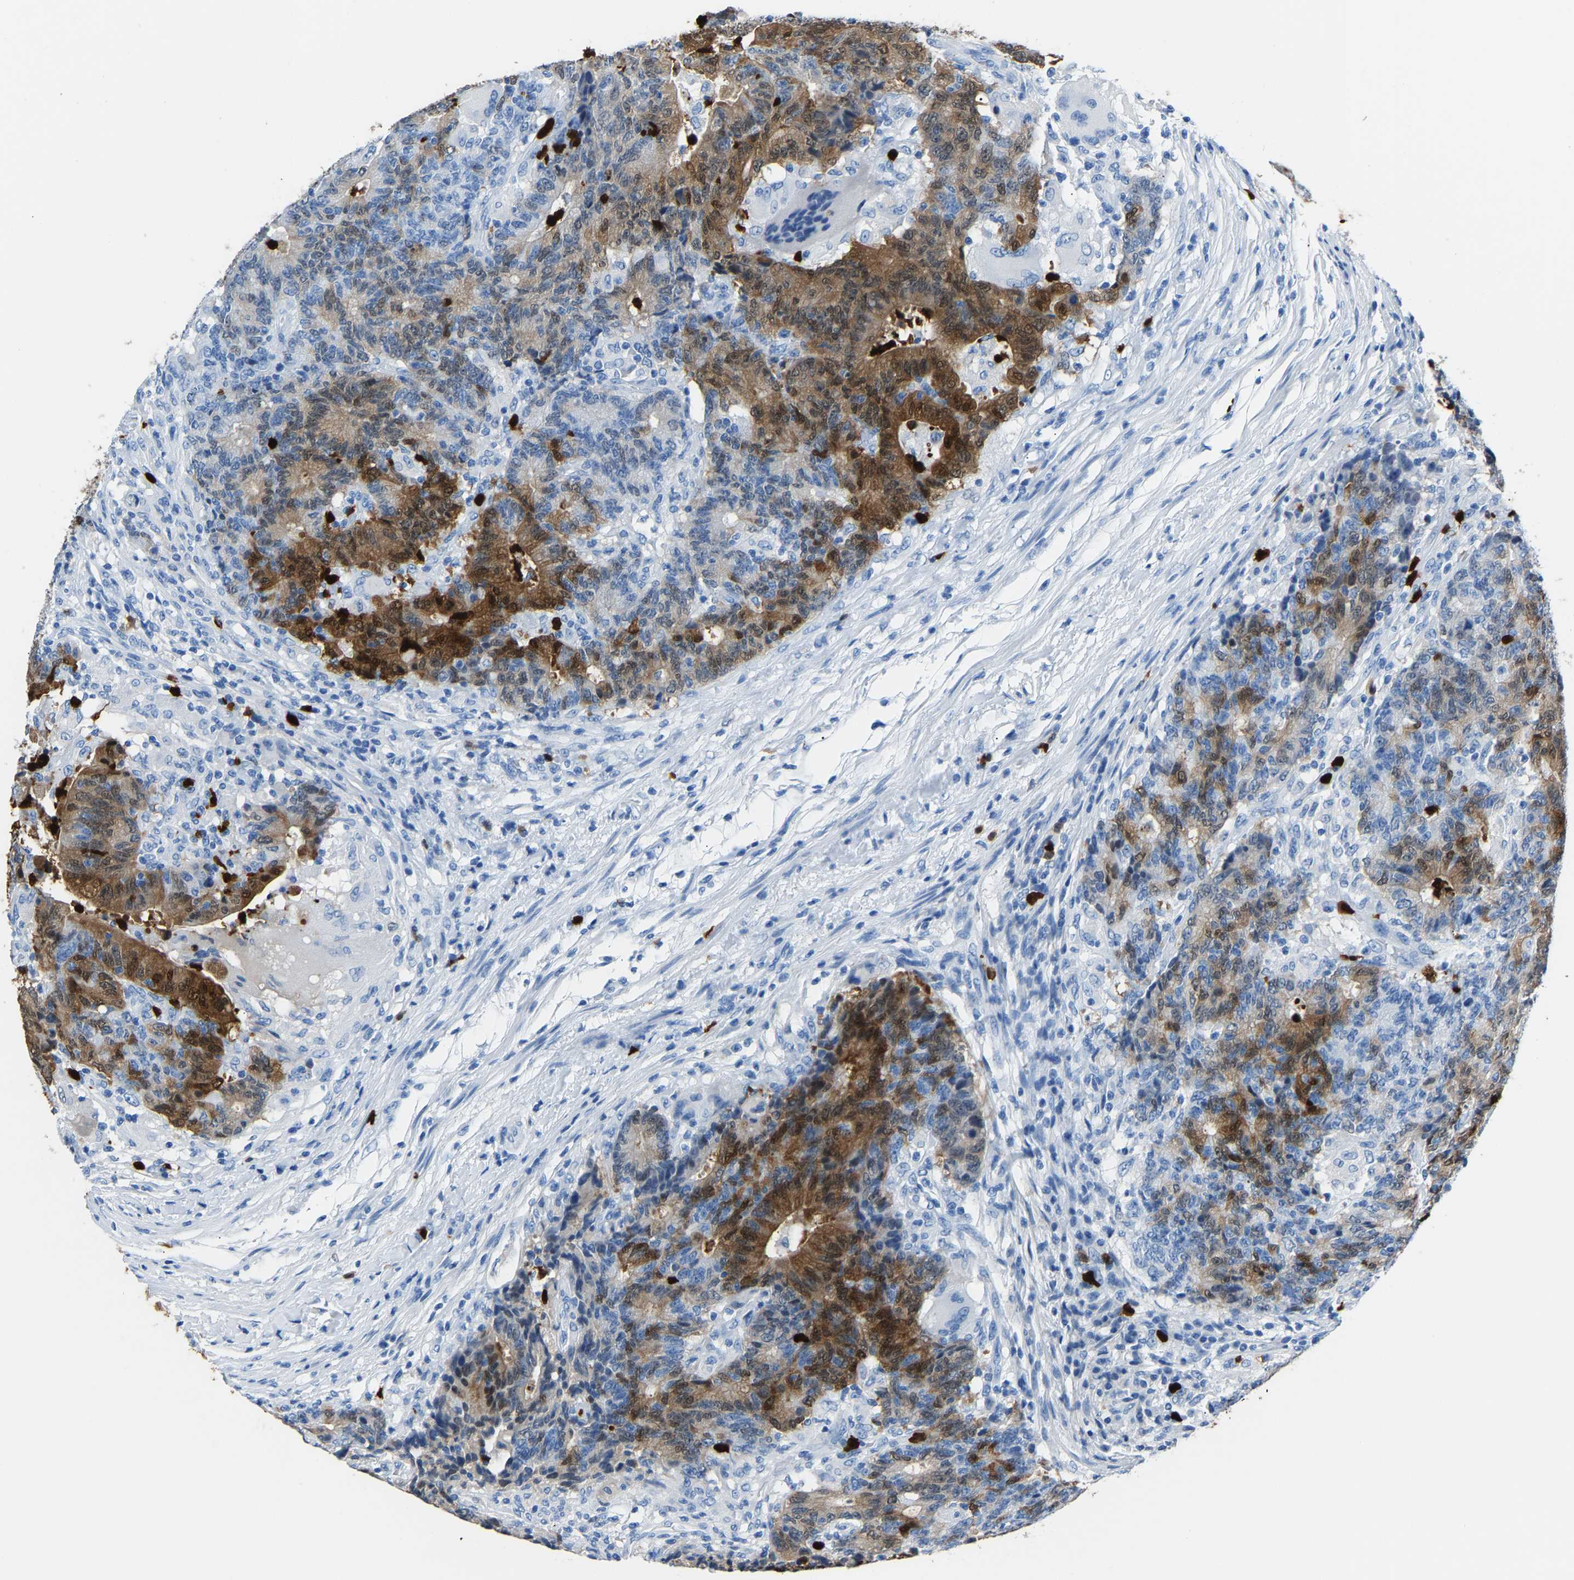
{"staining": {"intensity": "moderate", "quantity": "25%-75%", "location": "cytoplasmic/membranous"}, "tissue": "colorectal cancer", "cell_type": "Tumor cells", "image_type": "cancer", "snomed": [{"axis": "morphology", "description": "Normal tissue, NOS"}, {"axis": "morphology", "description": "Adenocarcinoma, NOS"}, {"axis": "topography", "description": "Colon"}], "caption": "Moderate cytoplasmic/membranous staining for a protein is identified in about 25%-75% of tumor cells of colorectal adenocarcinoma using immunohistochemistry (IHC).", "gene": "S100P", "patient": {"sex": "female", "age": 75}}